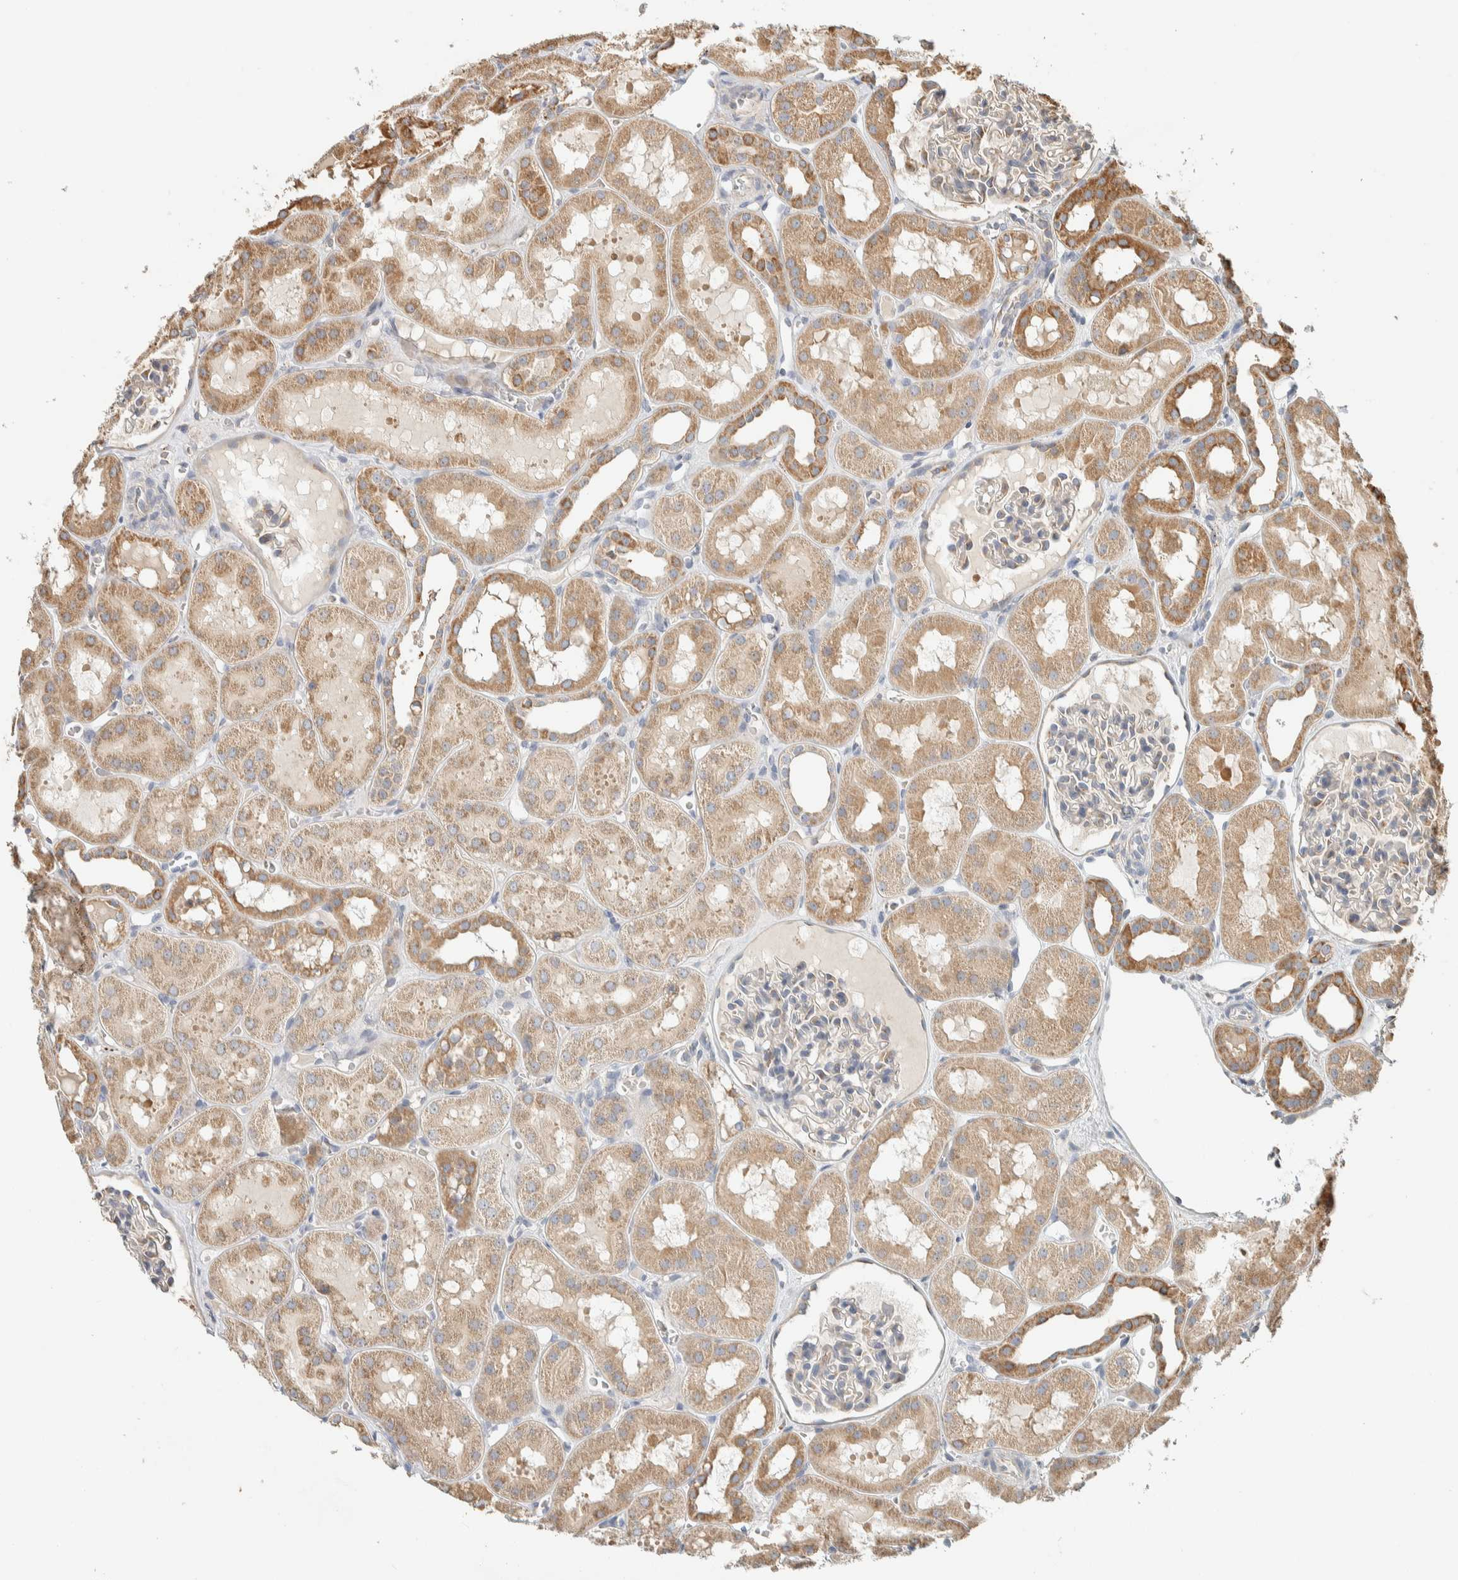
{"staining": {"intensity": "negative", "quantity": "none", "location": "none"}, "tissue": "kidney", "cell_type": "Cells in glomeruli", "image_type": "normal", "snomed": [{"axis": "morphology", "description": "Normal tissue, NOS"}, {"axis": "topography", "description": "Kidney"}, {"axis": "topography", "description": "Urinary bladder"}], "caption": "Human kidney stained for a protein using IHC shows no expression in cells in glomeruli.", "gene": "RAB11FIP1", "patient": {"sex": "male", "age": 16}}